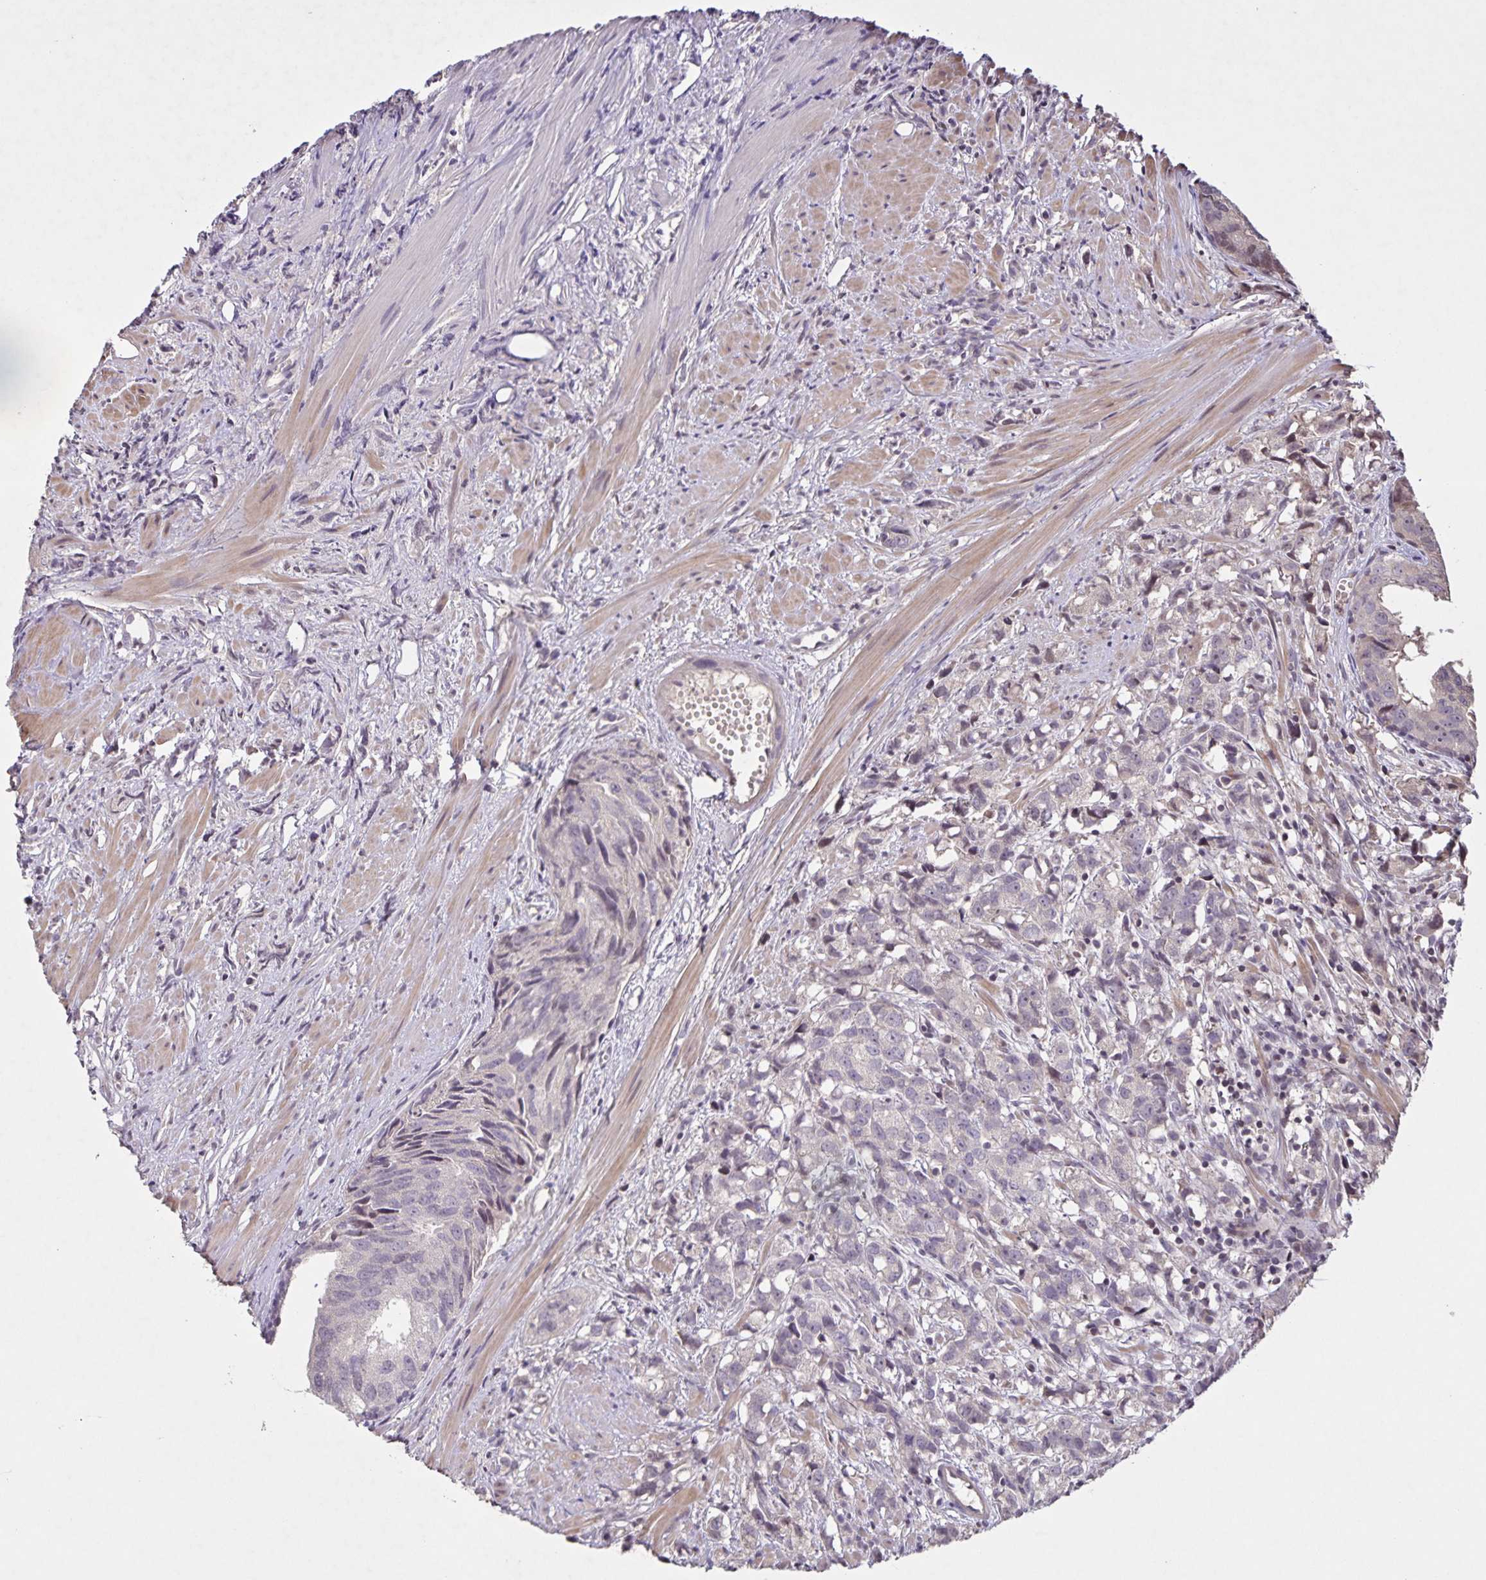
{"staining": {"intensity": "negative", "quantity": "none", "location": "none"}, "tissue": "prostate cancer", "cell_type": "Tumor cells", "image_type": "cancer", "snomed": [{"axis": "morphology", "description": "Adenocarcinoma, High grade"}, {"axis": "topography", "description": "Prostate"}], "caption": "Prostate cancer (high-grade adenocarcinoma) stained for a protein using IHC demonstrates no staining tumor cells.", "gene": "GDF2", "patient": {"sex": "male", "age": 58}}